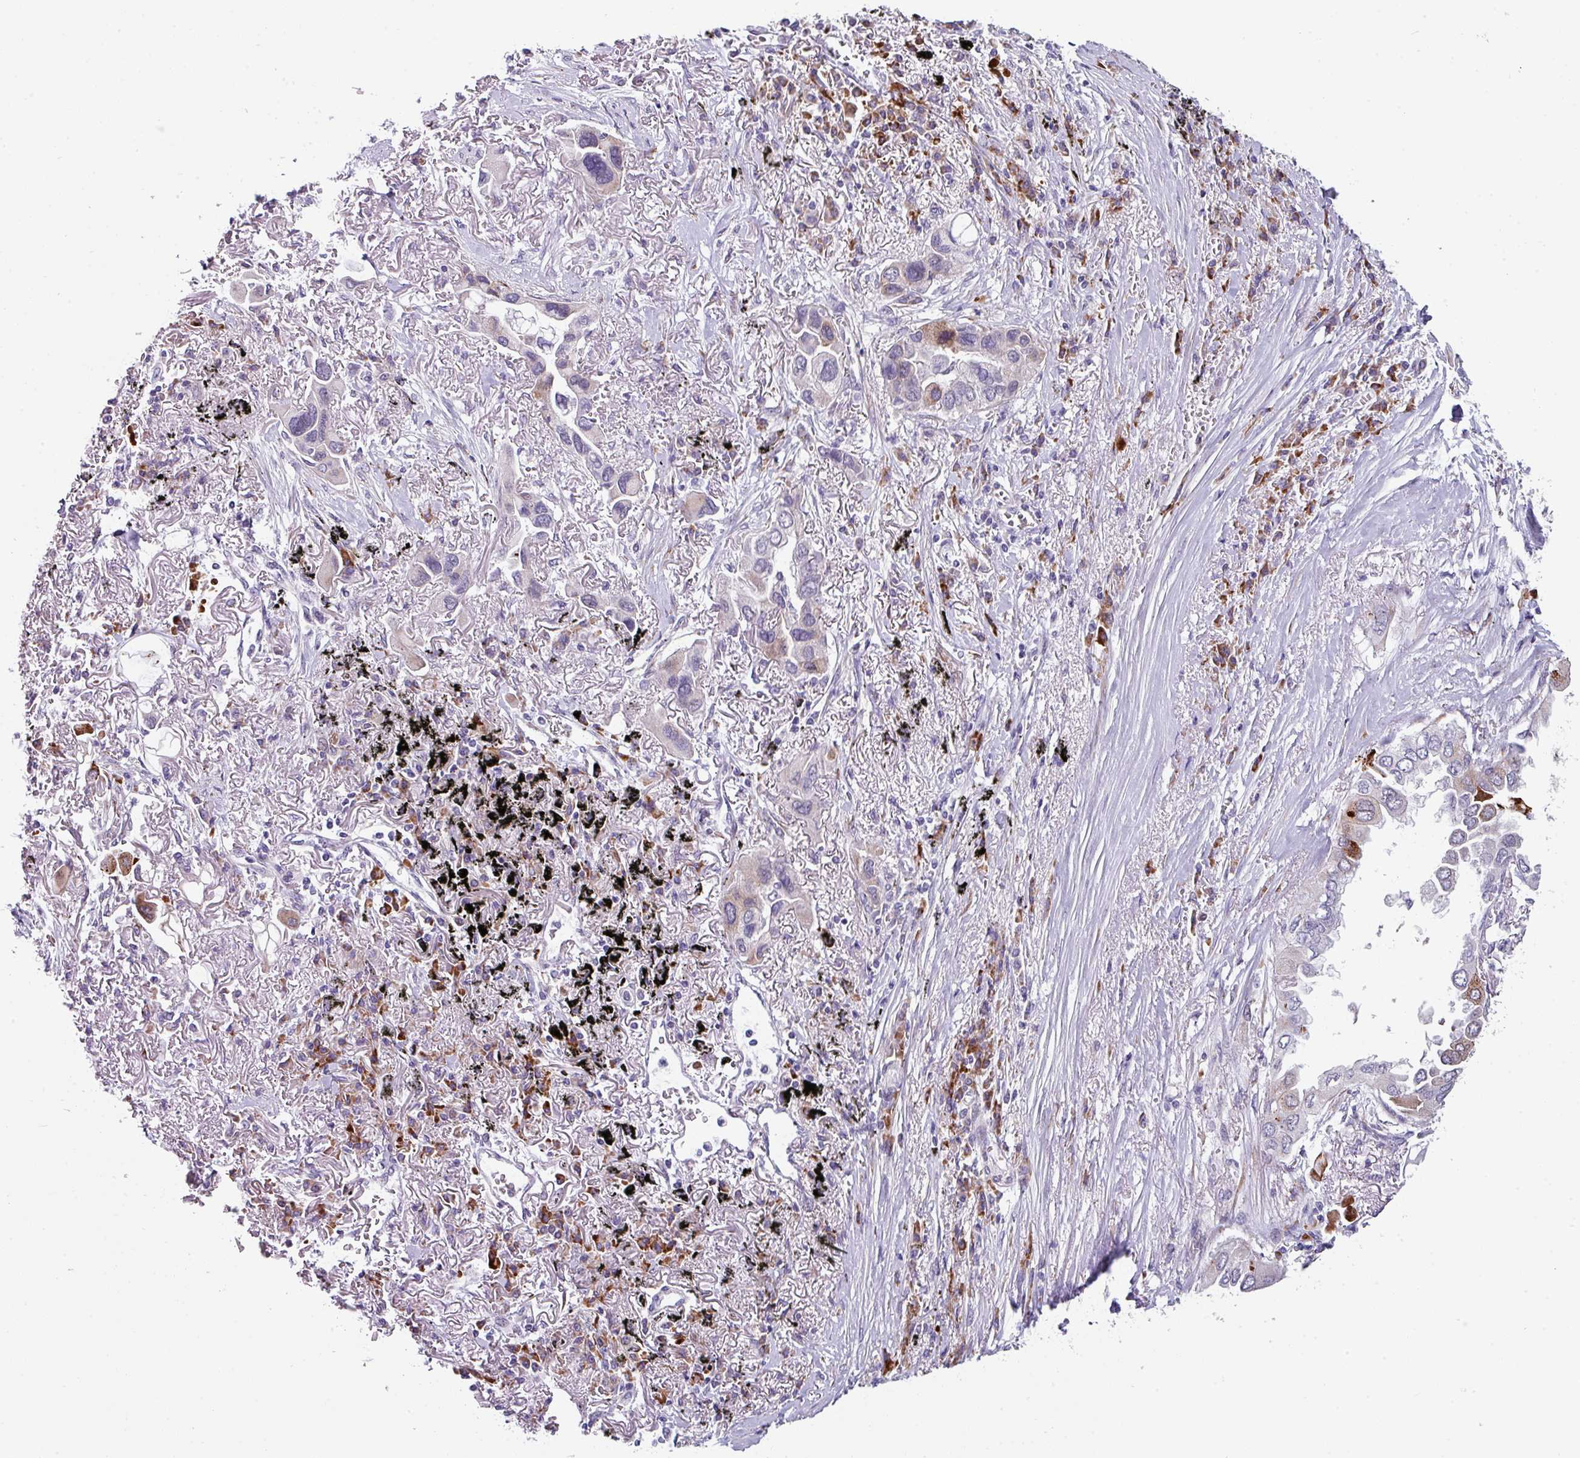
{"staining": {"intensity": "negative", "quantity": "none", "location": "none"}, "tissue": "lung cancer", "cell_type": "Tumor cells", "image_type": "cancer", "snomed": [{"axis": "morphology", "description": "Adenocarcinoma, NOS"}, {"axis": "topography", "description": "Lung"}], "caption": "A micrograph of lung cancer (adenocarcinoma) stained for a protein demonstrates no brown staining in tumor cells.", "gene": "BMS1", "patient": {"sex": "female", "age": 76}}